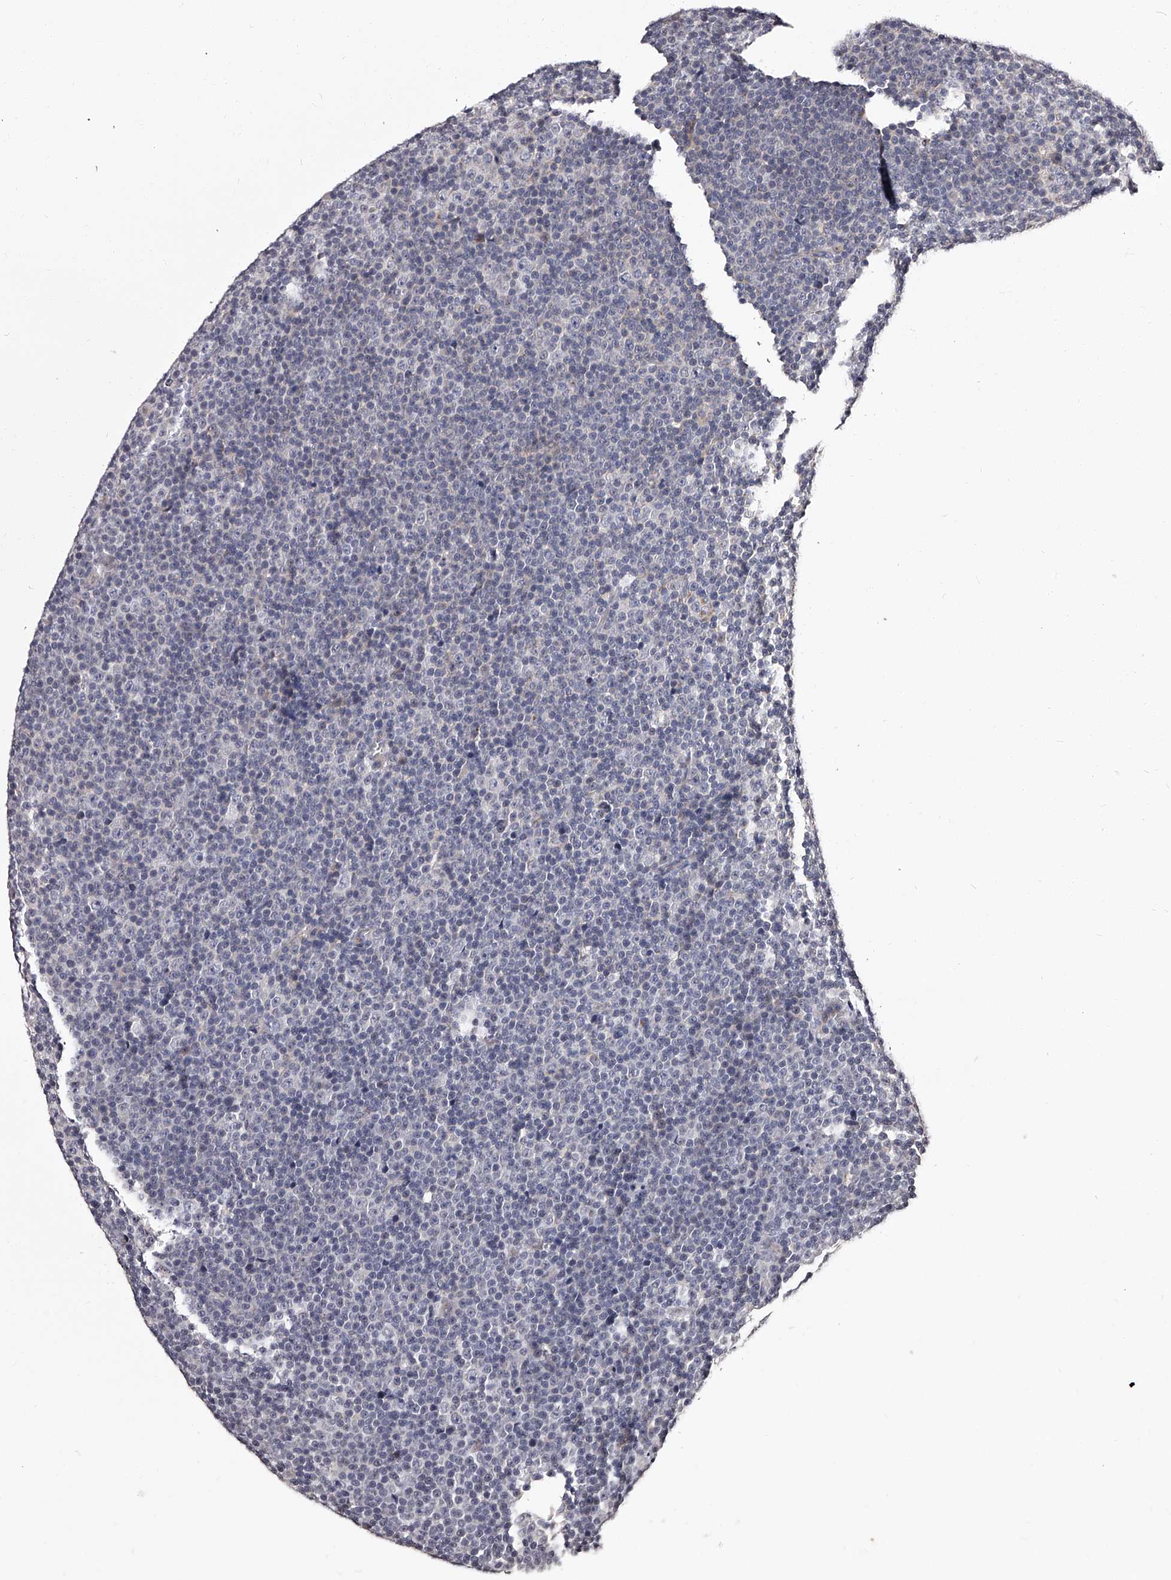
{"staining": {"intensity": "negative", "quantity": "none", "location": "none"}, "tissue": "lymphoma", "cell_type": "Tumor cells", "image_type": "cancer", "snomed": [{"axis": "morphology", "description": "Malignant lymphoma, non-Hodgkin's type, Low grade"}, {"axis": "topography", "description": "Lymph node"}], "caption": "Human low-grade malignant lymphoma, non-Hodgkin's type stained for a protein using immunohistochemistry (IHC) displays no positivity in tumor cells.", "gene": "RSC1A1", "patient": {"sex": "female", "age": 67}}